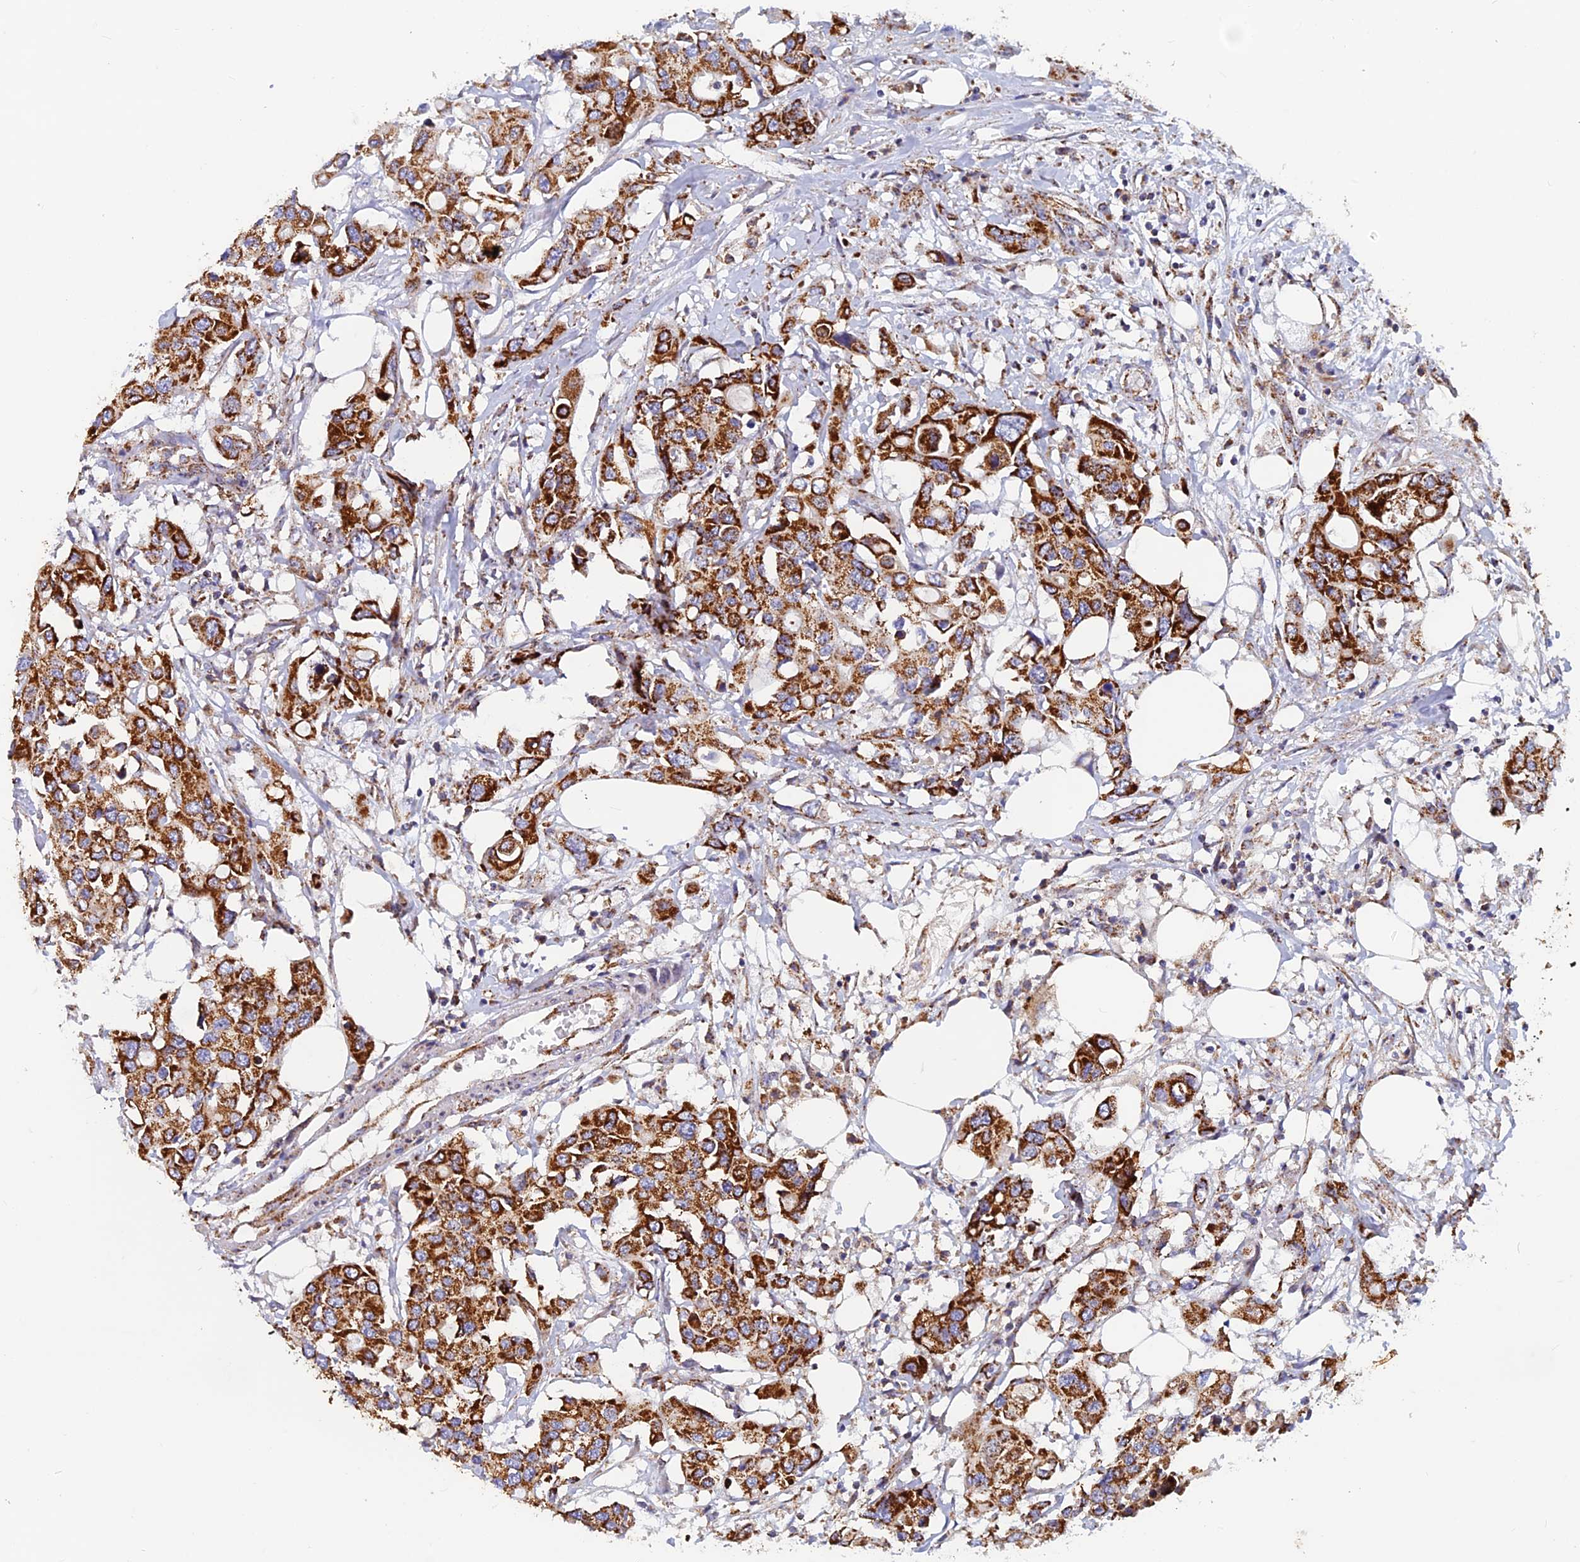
{"staining": {"intensity": "strong", "quantity": ">75%", "location": "cytoplasmic/membranous"}, "tissue": "colorectal cancer", "cell_type": "Tumor cells", "image_type": "cancer", "snomed": [{"axis": "morphology", "description": "Adenocarcinoma, NOS"}, {"axis": "topography", "description": "Colon"}], "caption": "Colorectal cancer (adenocarcinoma) stained with DAB (3,3'-diaminobenzidine) immunohistochemistry demonstrates high levels of strong cytoplasmic/membranous staining in about >75% of tumor cells.", "gene": "MRPS9", "patient": {"sex": "male", "age": 77}}